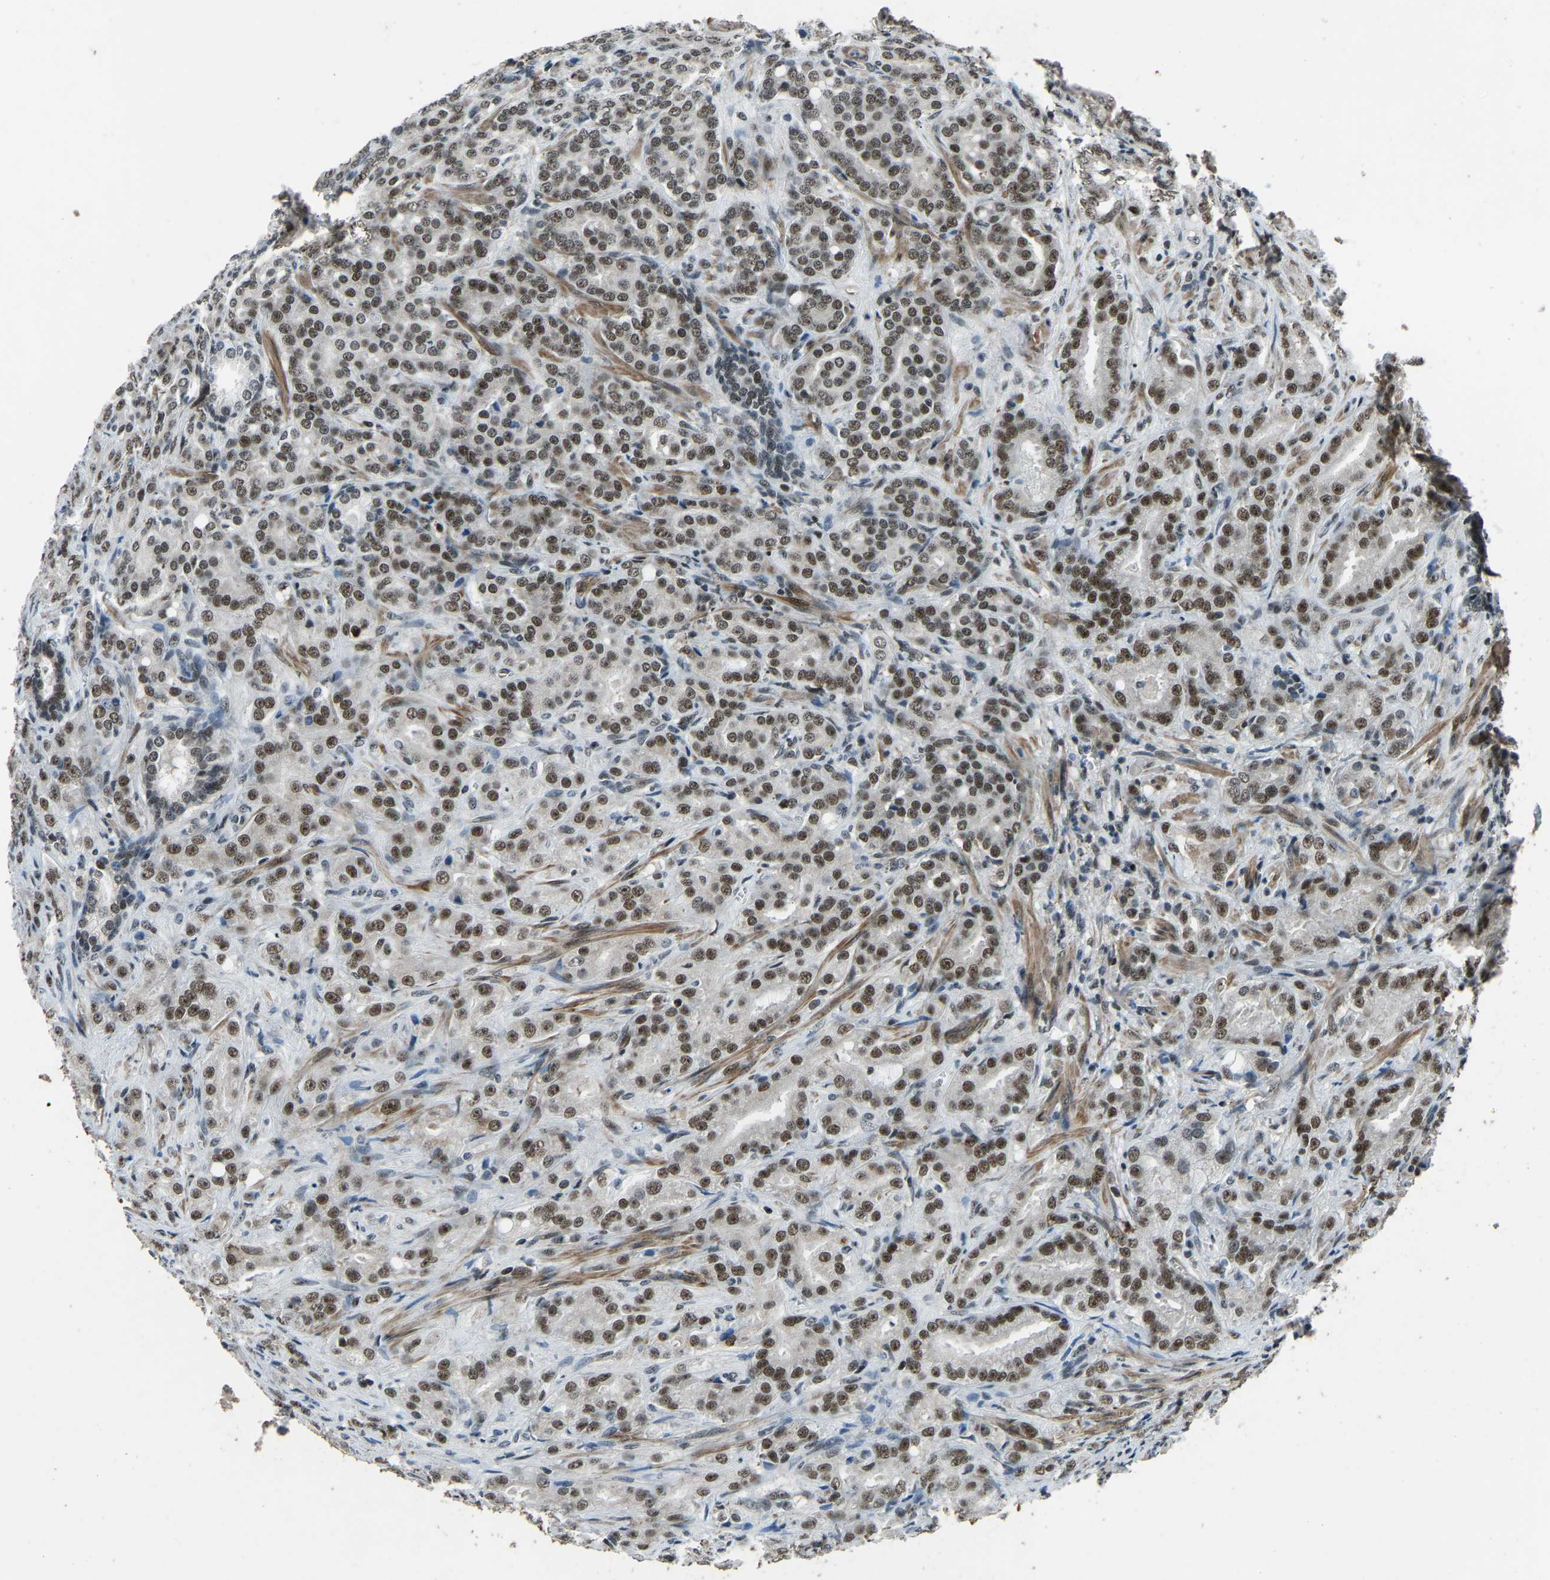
{"staining": {"intensity": "moderate", "quantity": ">75%", "location": "nuclear"}, "tissue": "prostate cancer", "cell_type": "Tumor cells", "image_type": "cancer", "snomed": [{"axis": "morphology", "description": "Adenocarcinoma, High grade"}, {"axis": "topography", "description": "Prostate"}], "caption": "This image shows prostate cancer (high-grade adenocarcinoma) stained with IHC to label a protein in brown. The nuclear of tumor cells show moderate positivity for the protein. Nuclei are counter-stained blue.", "gene": "PRCC", "patient": {"sex": "male", "age": 64}}